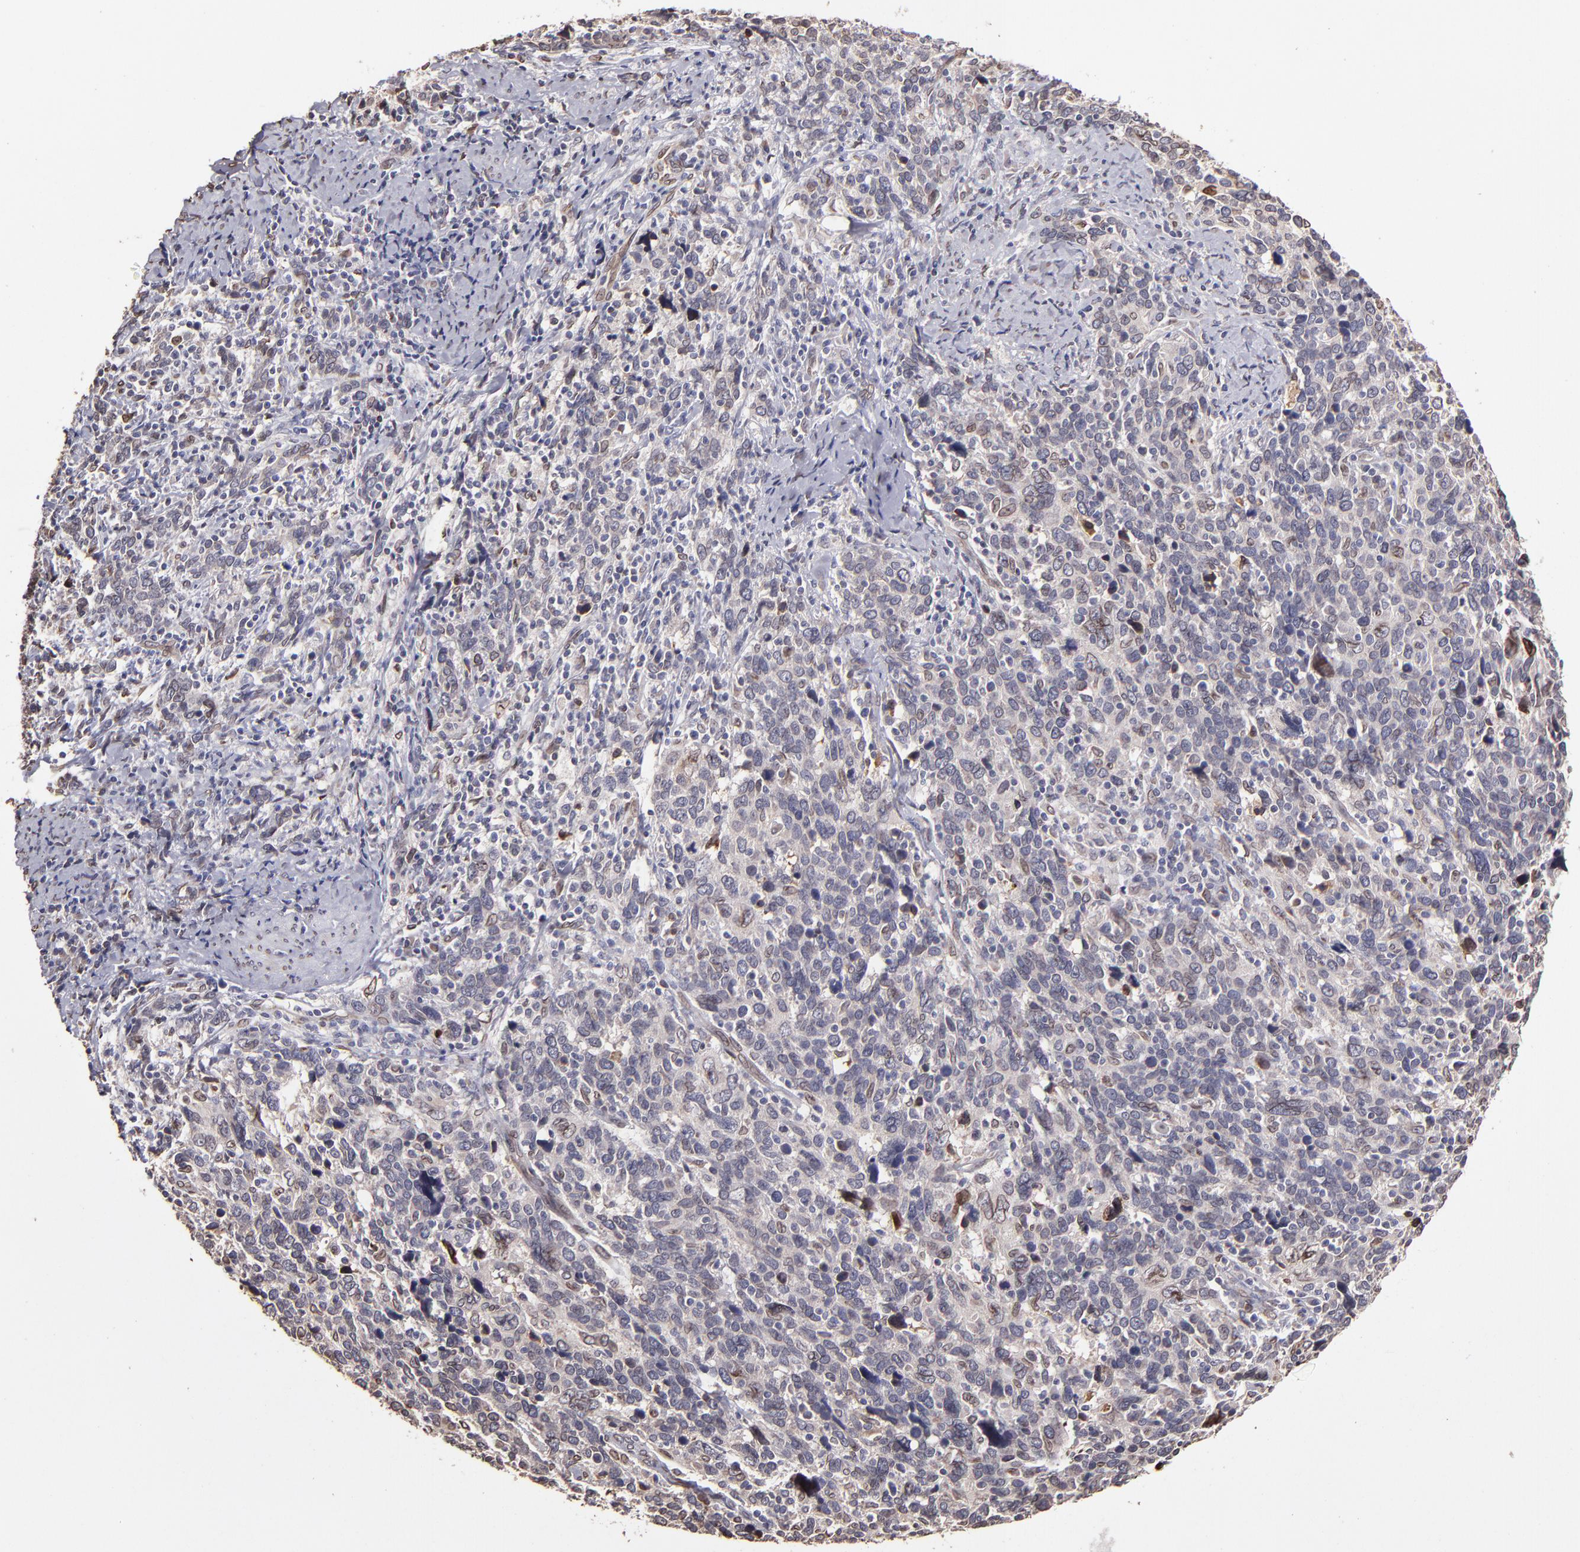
{"staining": {"intensity": "moderate", "quantity": "<25%", "location": "cytoplasmic/membranous,nuclear"}, "tissue": "cervical cancer", "cell_type": "Tumor cells", "image_type": "cancer", "snomed": [{"axis": "morphology", "description": "Squamous cell carcinoma, NOS"}, {"axis": "topography", "description": "Cervix"}], "caption": "Squamous cell carcinoma (cervical) stained for a protein (brown) displays moderate cytoplasmic/membranous and nuclear positive positivity in about <25% of tumor cells.", "gene": "PUM3", "patient": {"sex": "female", "age": 41}}